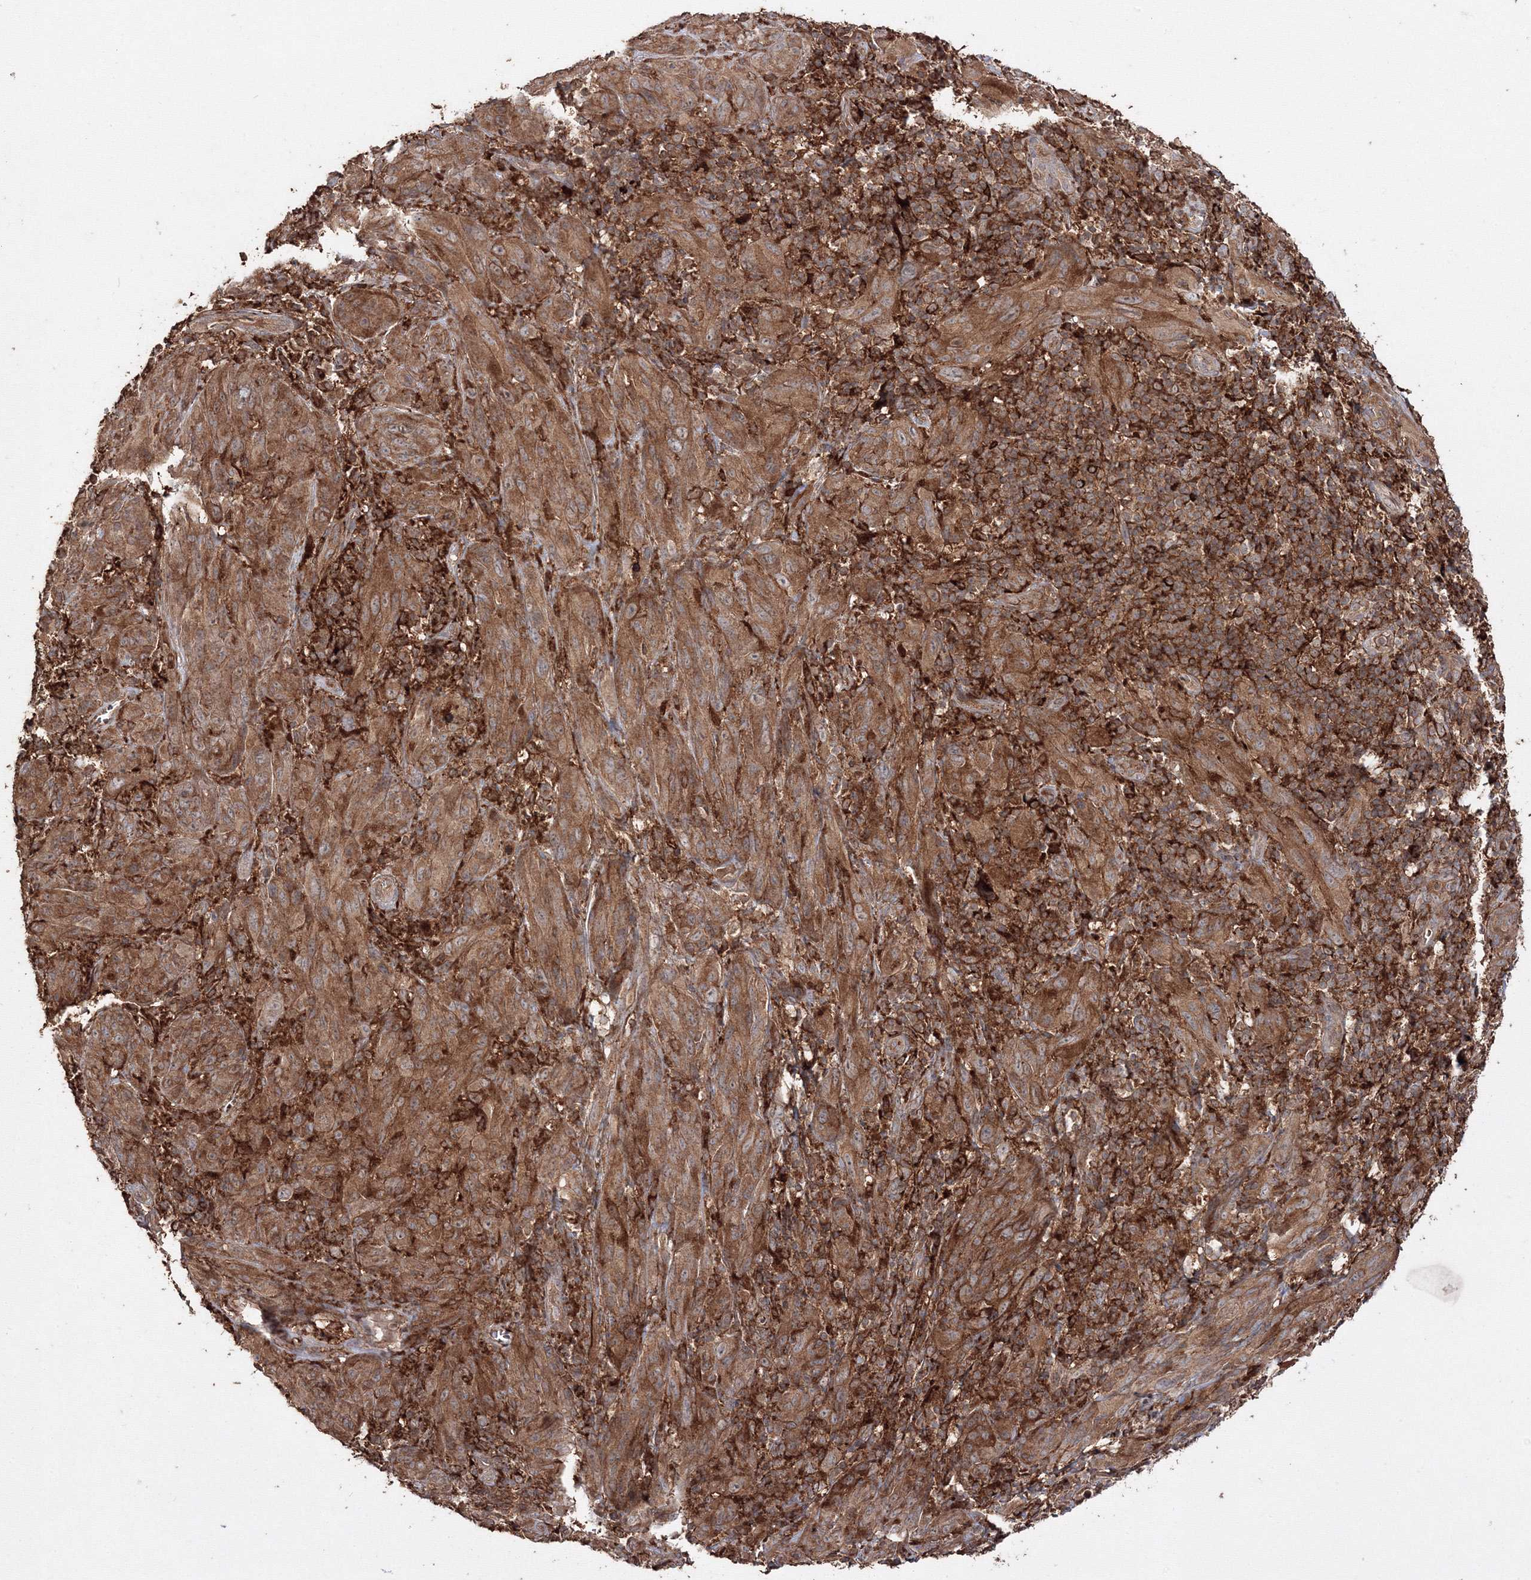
{"staining": {"intensity": "strong", "quantity": ">75%", "location": "cytoplasmic/membranous"}, "tissue": "melanoma", "cell_type": "Tumor cells", "image_type": "cancer", "snomed": [{"axis": "morphology", "description": "Malignant melanoma, NOS"}, {"axis": "topography", "description": "Skin of head"}], "caption": "Melanoma was stained to show a protein in brown. There is high levels of strong cytoplasmic/membranous expression in approximately >75% of tumor cells.", "gene": "DDO", "patient": {"sex": "male", "age": 96}}